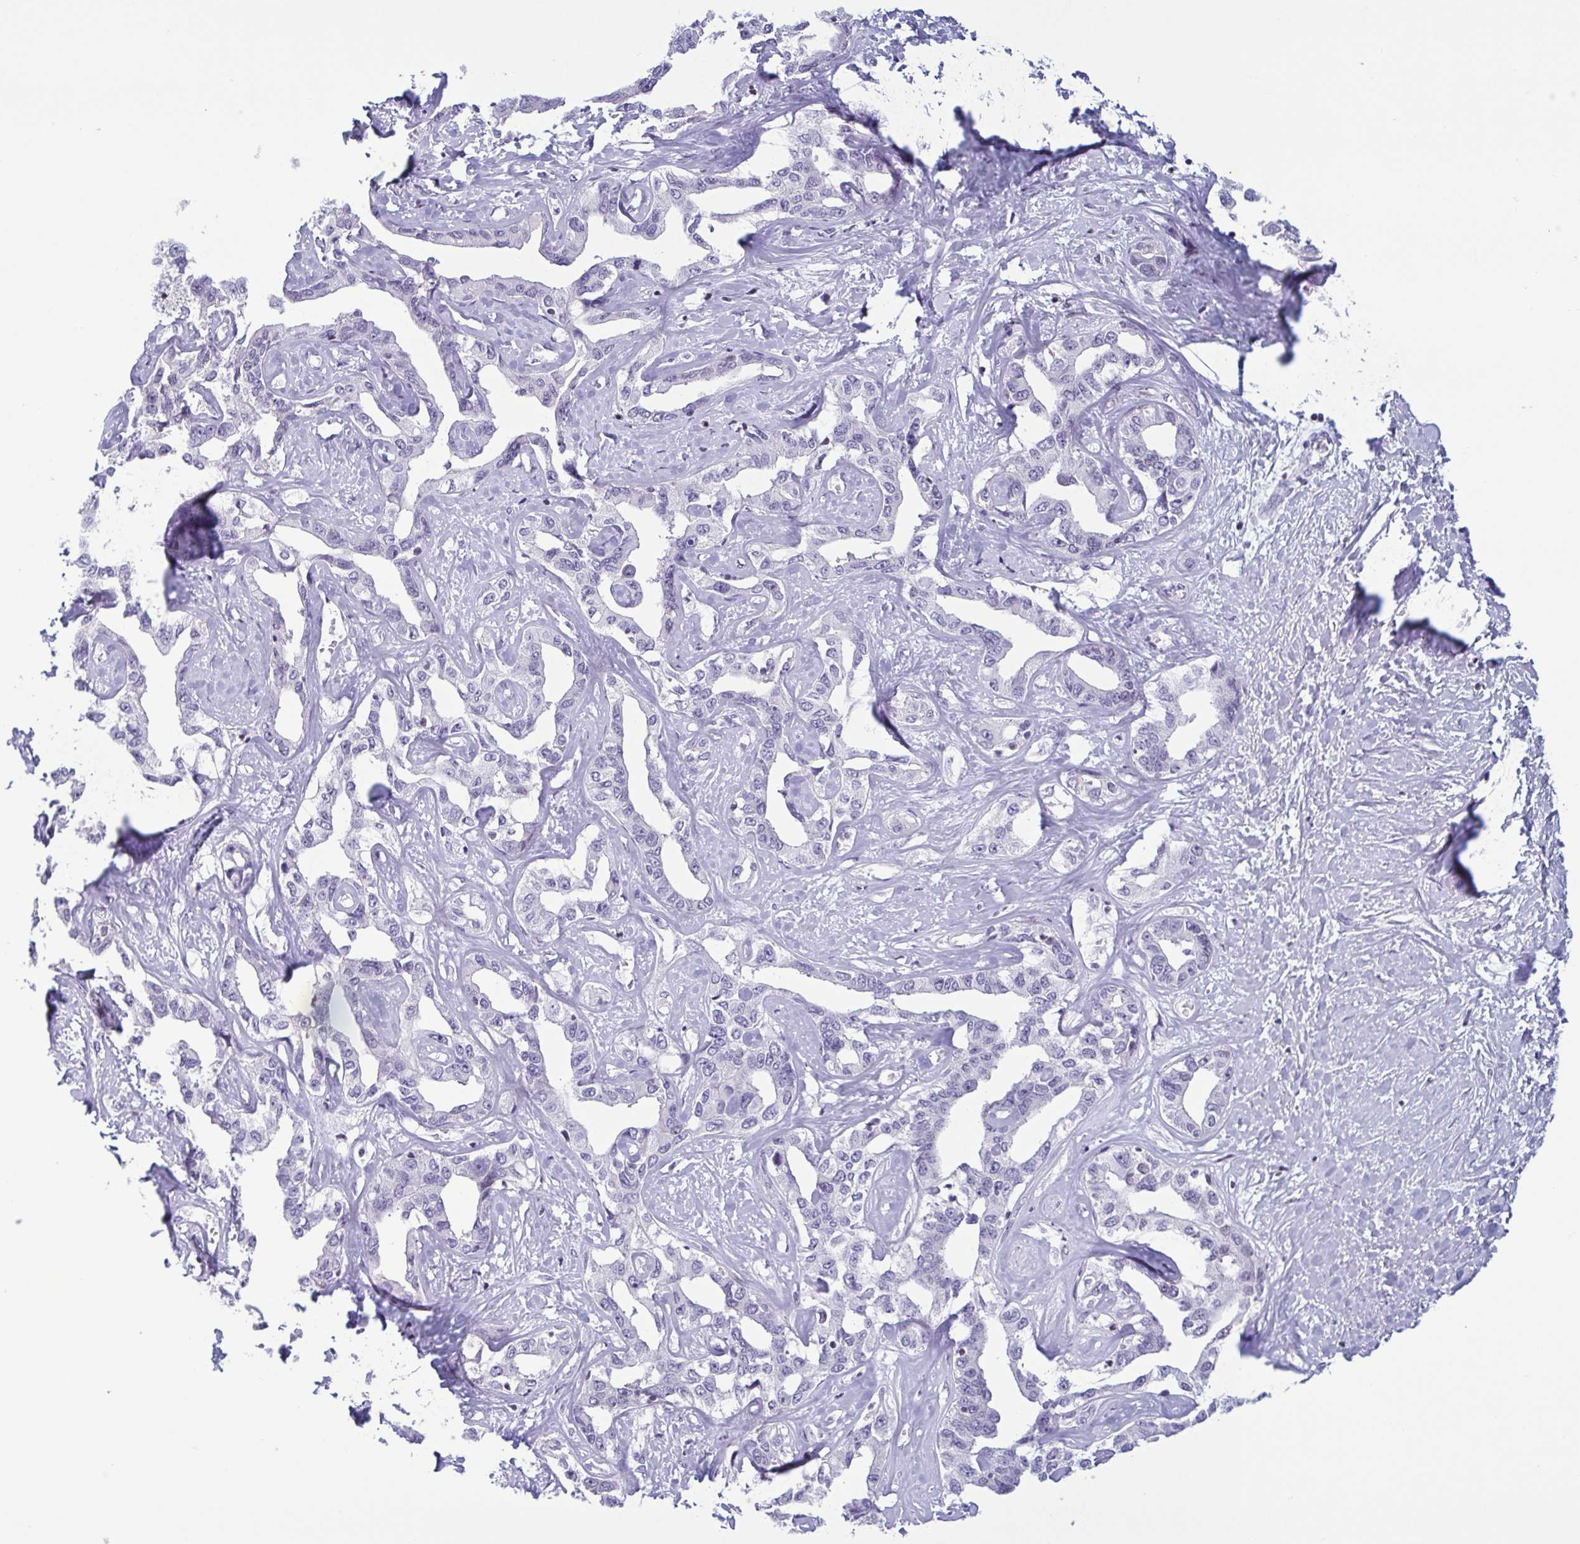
{"staining": {"intensity": "negative", "quantity": "none", "location": "none"}, "tissue": "liver cancer", "cell_type": "Tumor cells", "image_type": "cancer", "snomed": [{"axis": "morphology", "description": "Cholangiocarcinoma"}, {"axis": "topography", "description": "Liver"}], "caption": "Cholangiocarcinoma (liver) stained for a protein using immunohistochemistry (IHC) displays no staining tumor cells.", "gene": "IRF1", "patient": {"sex": "male", "age": 59}}